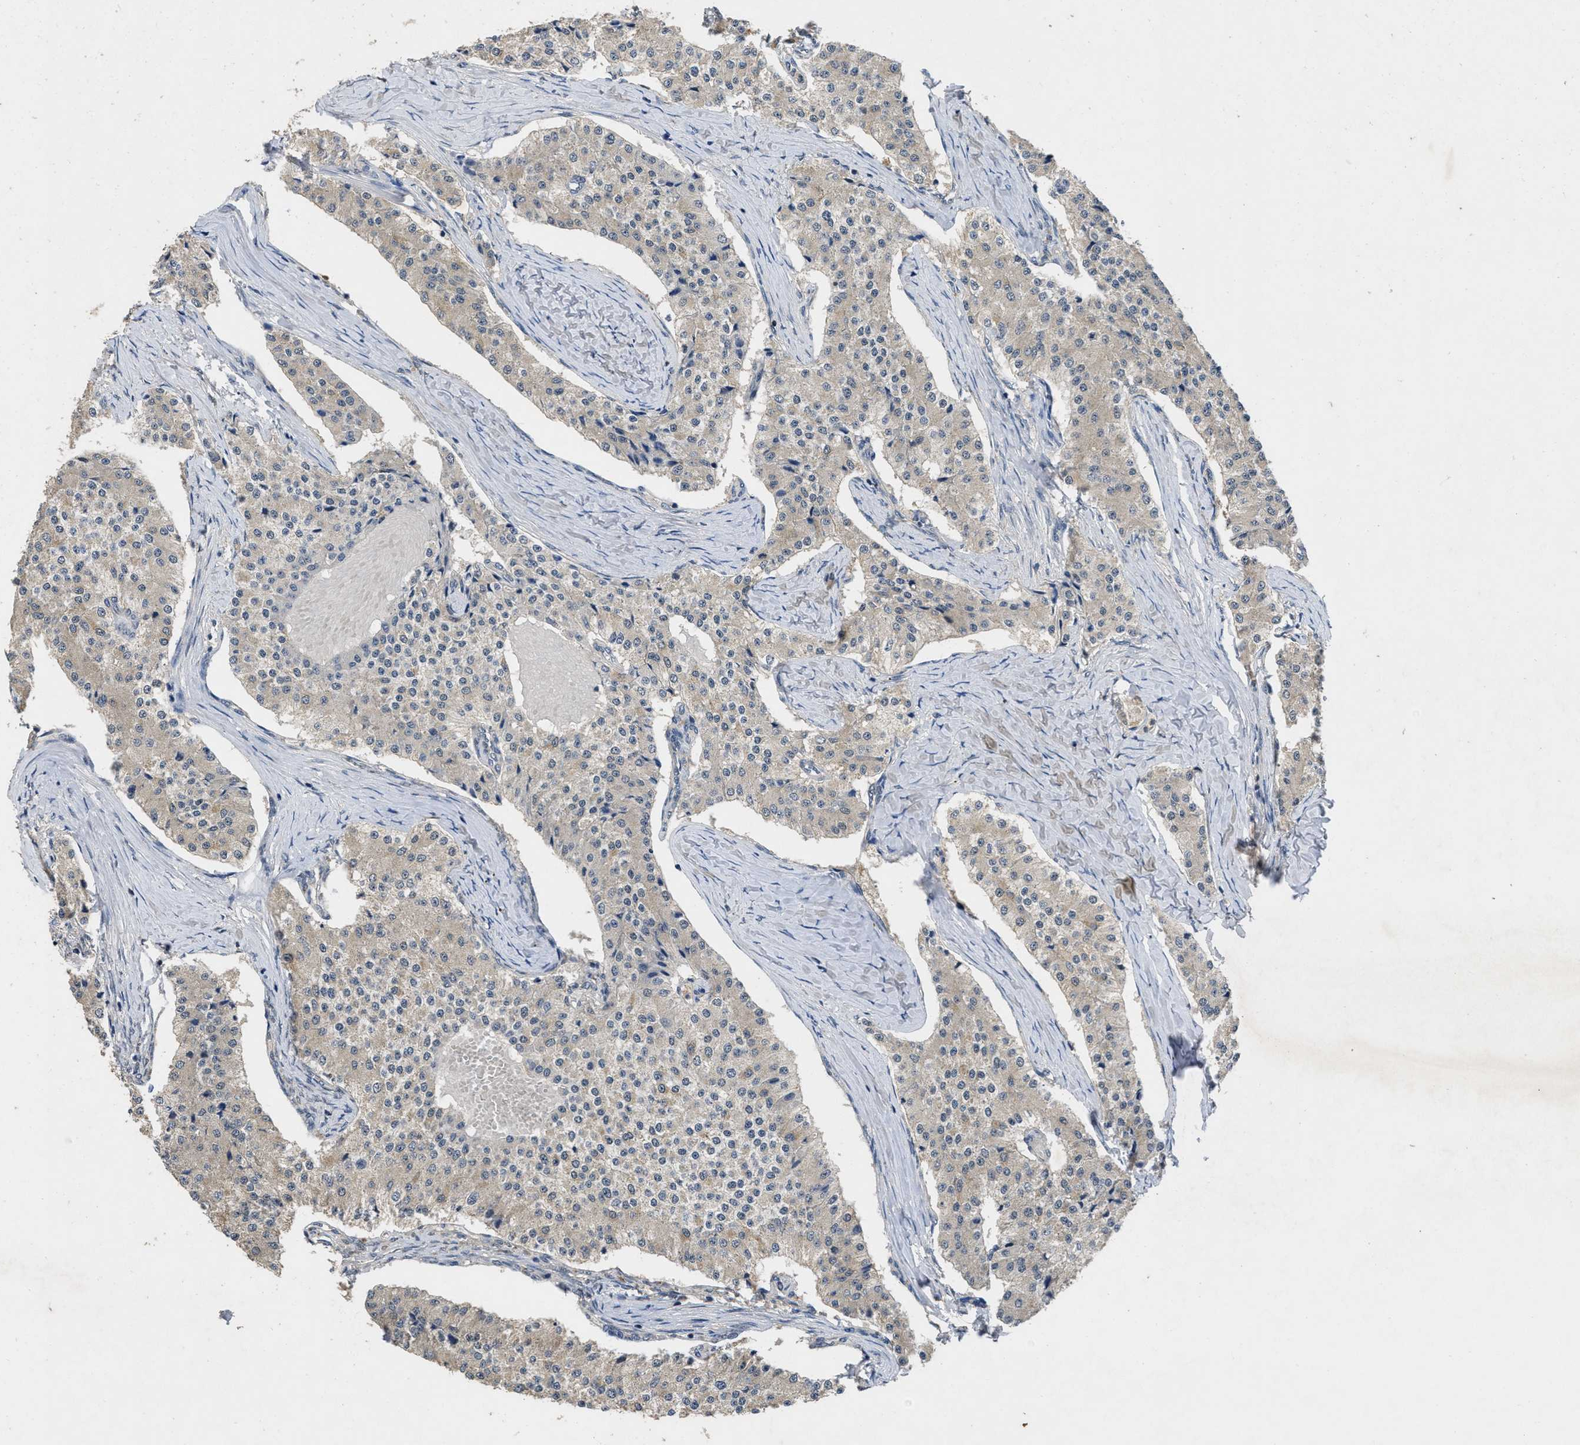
{"staining": {"intensity": "negative", "quantity": "none", "location": "none"}, "tissue": "carcinoid", "cell_type": "Tumor cells", "image_type": "cancer", "snomed": [{"axis": "morphology", "description": "Carcinoid, malignant, NOS"}, {"axis": "topography", "description": "Colon"}], "caption": "The immunohistochemistry (IHC) photomicrograph has no significant positivity in tumor cells of carcinoid tissue. (Stains: DAB immunohistochemistry (IHC) with hematoxylin counter stain, Microscopy: brightfield microscopy at high magnification).", "gene": "PAPOLG", "patient": {"sex": "female", "age": 52}}